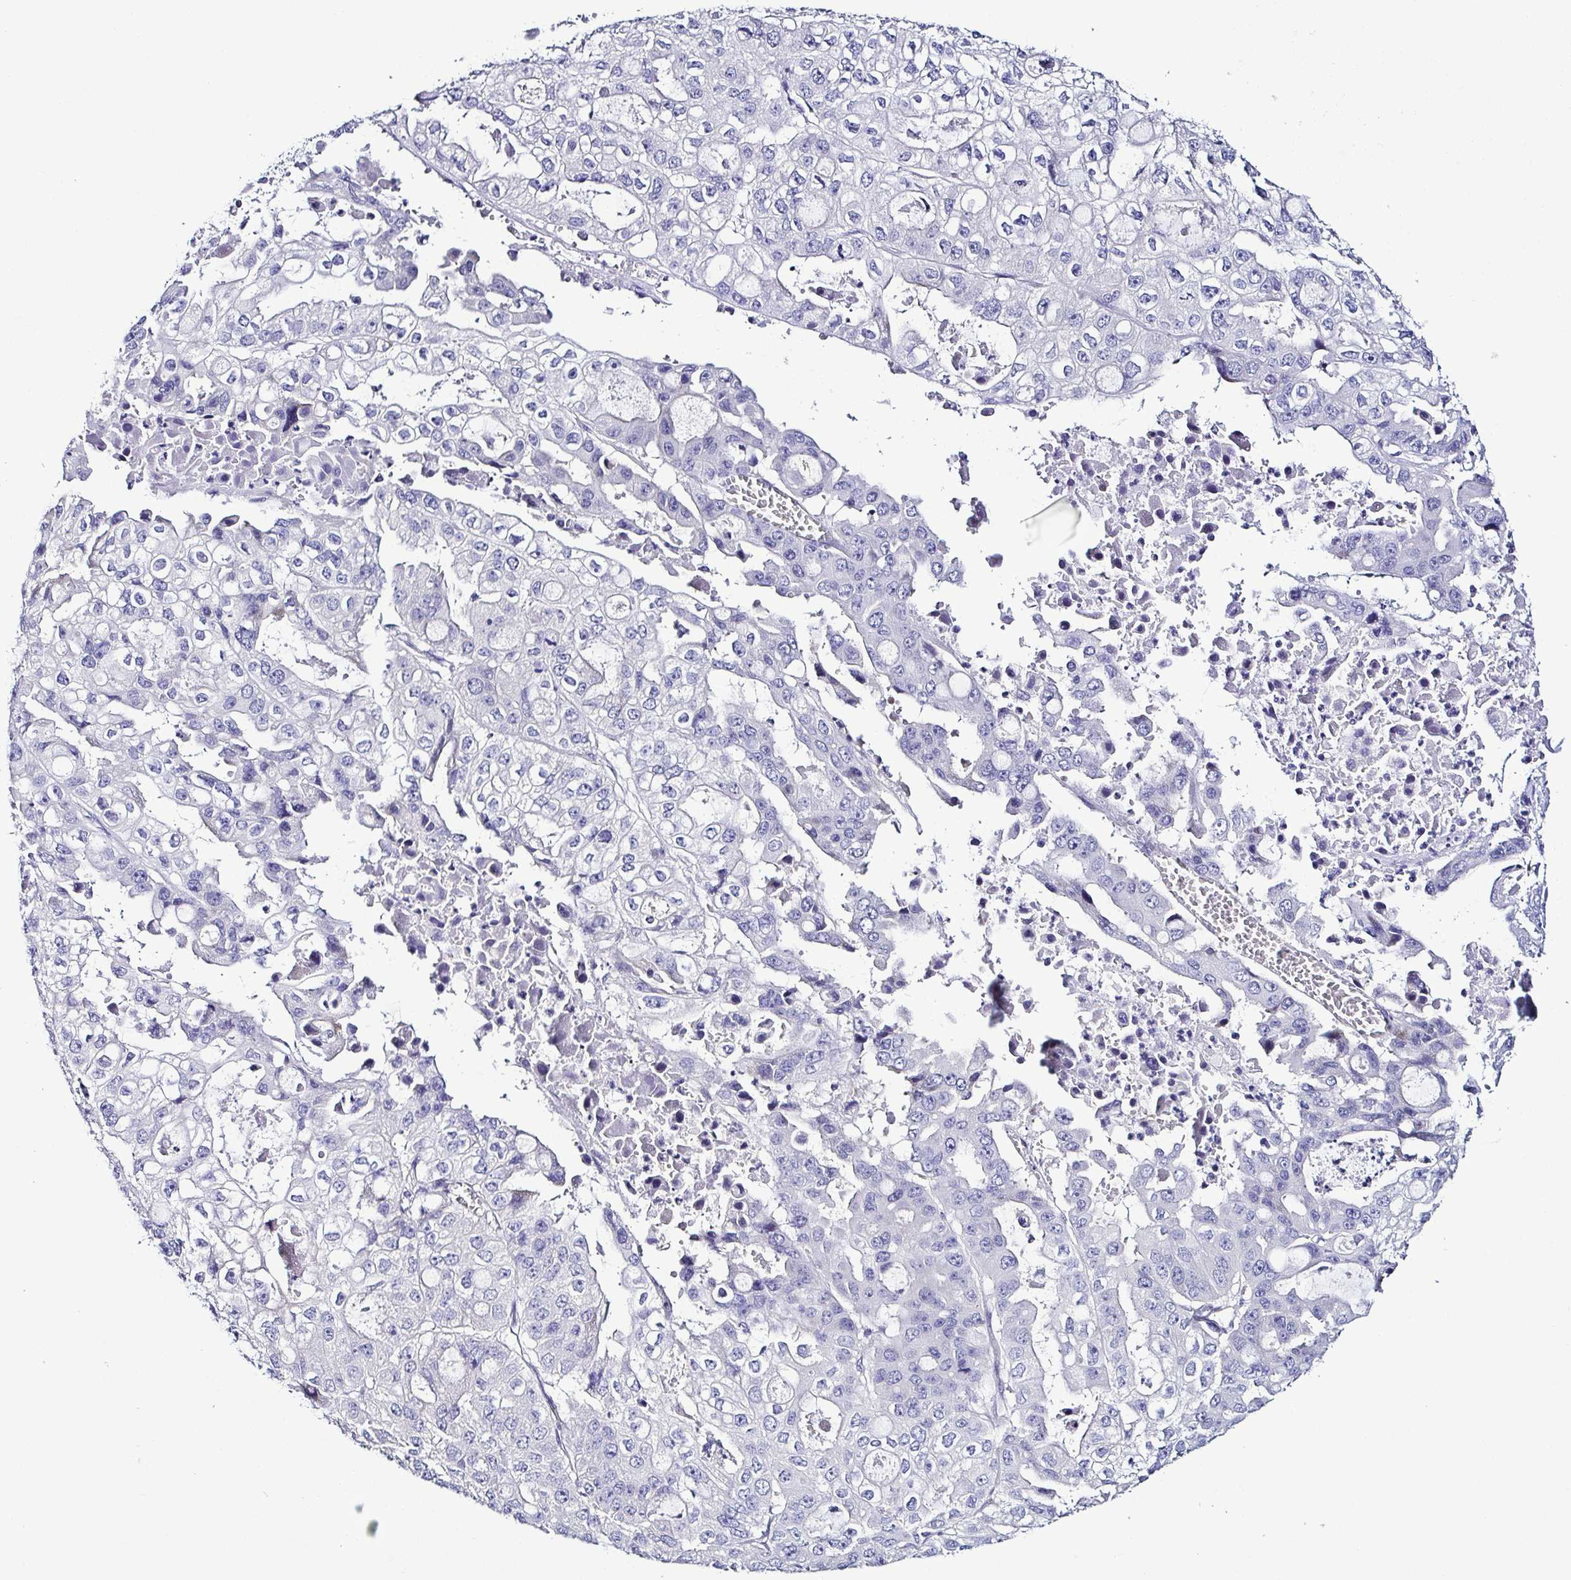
{"staining": {"intensity": "negative", "quantity": "none", "location": "none"}, "tissue": "ovarian cancer", "cell_type": "Tumor cells", "image_type": "cancer", "snomed": [{"axis": "morphology", "description": "Cystadenocarcinoma, serous, NOS"}, {"axis": "topography", "description": "Ovary"}], "caption": "A high-resolution micrograph shows IHC staining of serous cystadenocarcinoma (ovarian), which shows no significant expression in tumor cells. The staining was performed using DAB (3,3'-diaminobenzidine) to visualize the protein expression in brown, while the nuclei were stained in blue with hematoxylin (Magnification: 20x).", "gene": "SRL", "patient": {"sex": "female", "age": 56}}